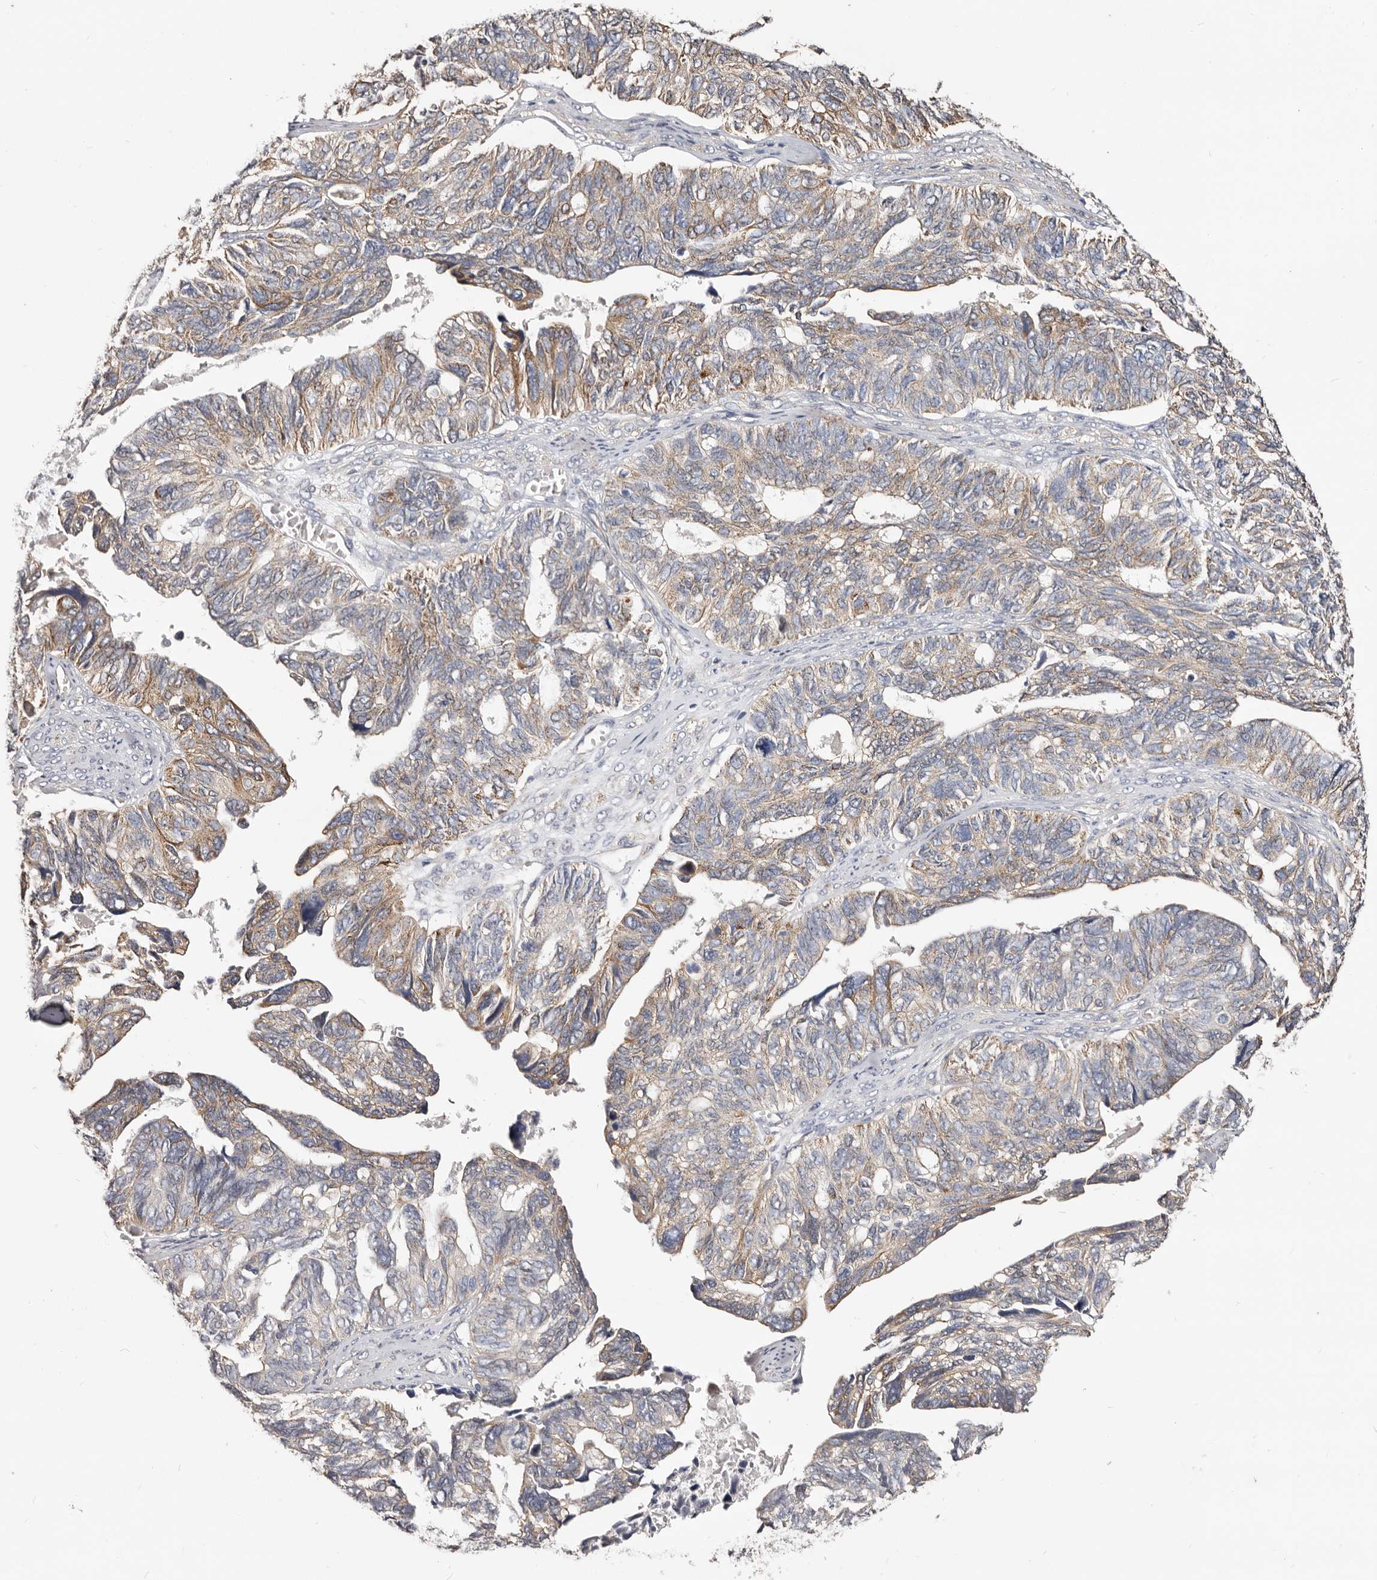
{"staining": {"intensity": "weak", "quantity": "25%-75%", "location": "cytoplasmic/membranous"}, "tissue": "ovarian cancer", "cell_type": "Tumor cells", "image_type": "cancer", "snomed": [{"axis": "morphology", "description": "Cystadenocarcinoma, serous, NOS"}, {"axis": "topography", "description": "Ovary"}], "caption": "Serous cystadenocarcinoma (ovarian) stained with a brown dye reveals weak cytoplasmic/membranous positive positivity in about 25%-75% of tumor cells.", "gene": "LRRC25", "patient": {"sex": "female", "age": 79}}